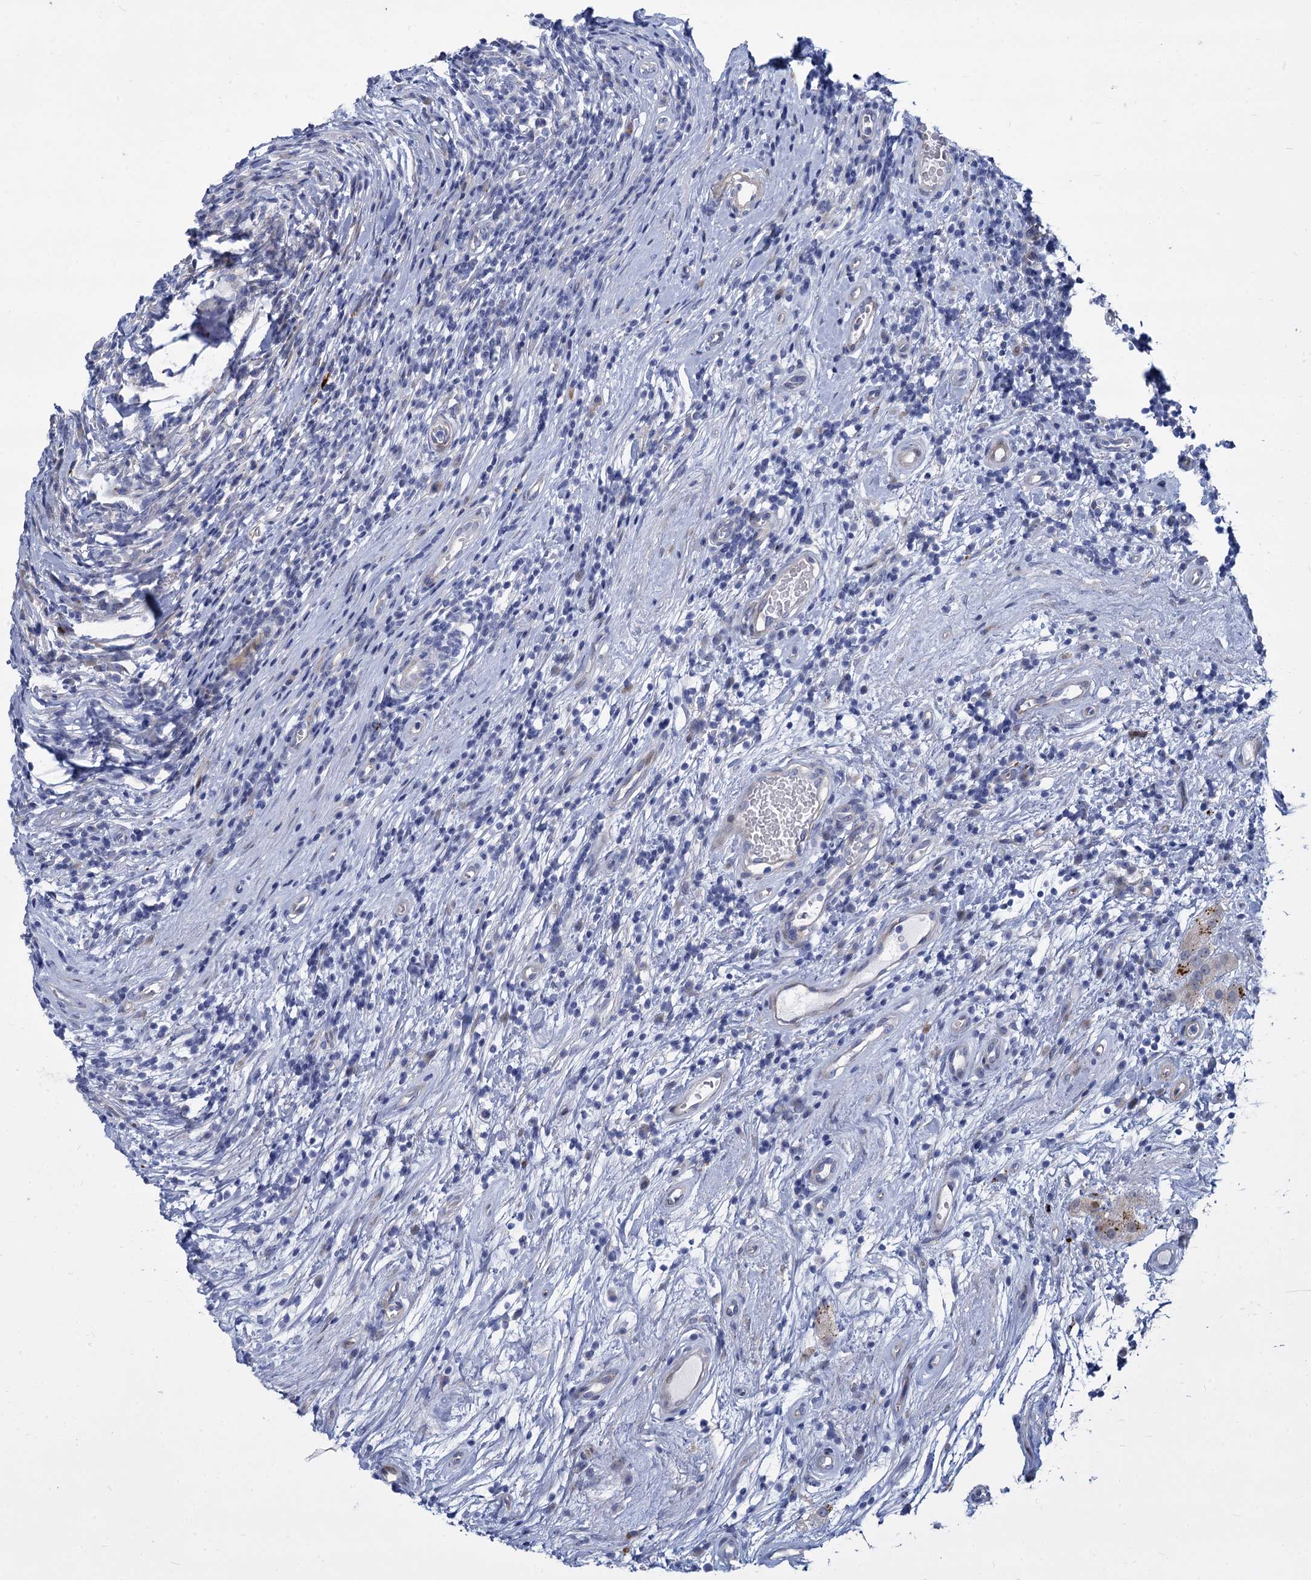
{"staining": {"intensity": "negative", "quantity": "none", "location": "none"}, "tissue": "testis cancer", "cell_type": "Tumor cells", "image_type": "cancer", "snomed": [{"axis": "morphology", "description": "Seminoma, NOS"}, {"axis": "topography", "description": "Testis"}], "caption": "DAB (3,3'-diaminobenzidine) immunohistochemical staining of testis cancer (seminoma) exhibits no significant staining in tumor cells. Brightfield microscopy of immunohistochemistry stained with DAB (3,3'-diaminobenzidine) (brown) and hematoxylin (blue), captured at high magnification.", "gene": "TRIM77", "patient": {"sex": "male", "age": 65}}